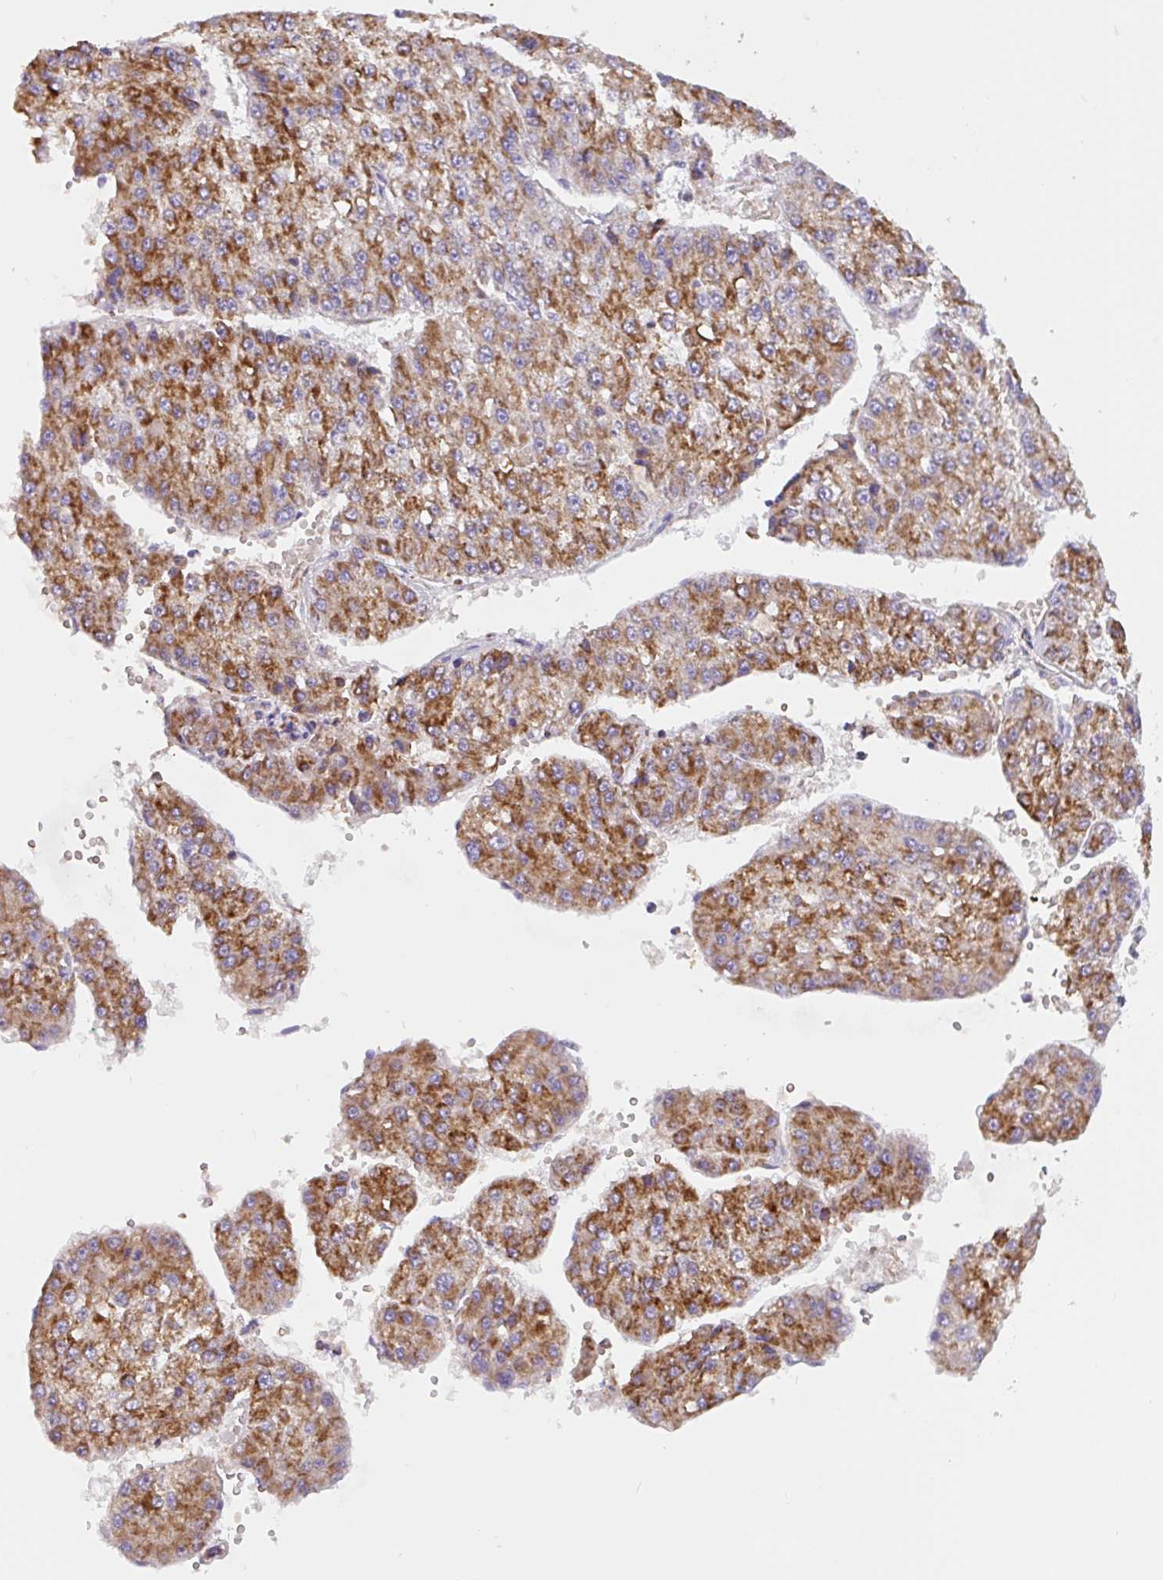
{"staining": {"intensity": "moderate", "quantity": ">75%", "location": "cytoplasmic/membranous"}, "tissue": "liver cancer", "cell_type": "Tumor cells", "image_type": "cancer", "snomed": [{"axis": "morphology", "description": "Carcinoma, Hepatocellular, NOS"}, {"axis": "topography", "description": "Liver"}], "caption": "High-magnification brightfield microscopy of hepatocellular carcinoma (liver) stained with DAB (brown) and counterstained with hematoxylin (blue). tumor cells exhibit moderate cytoplasmic/membranous positivity is appreciated in approximately>75% of cells. Immunohistochemistry (ihc) stains the protein of interest in brown and the nuclei are stained blue.", "gene": "MT-CO2", "patient": {"sex": "female", "age": 73}}